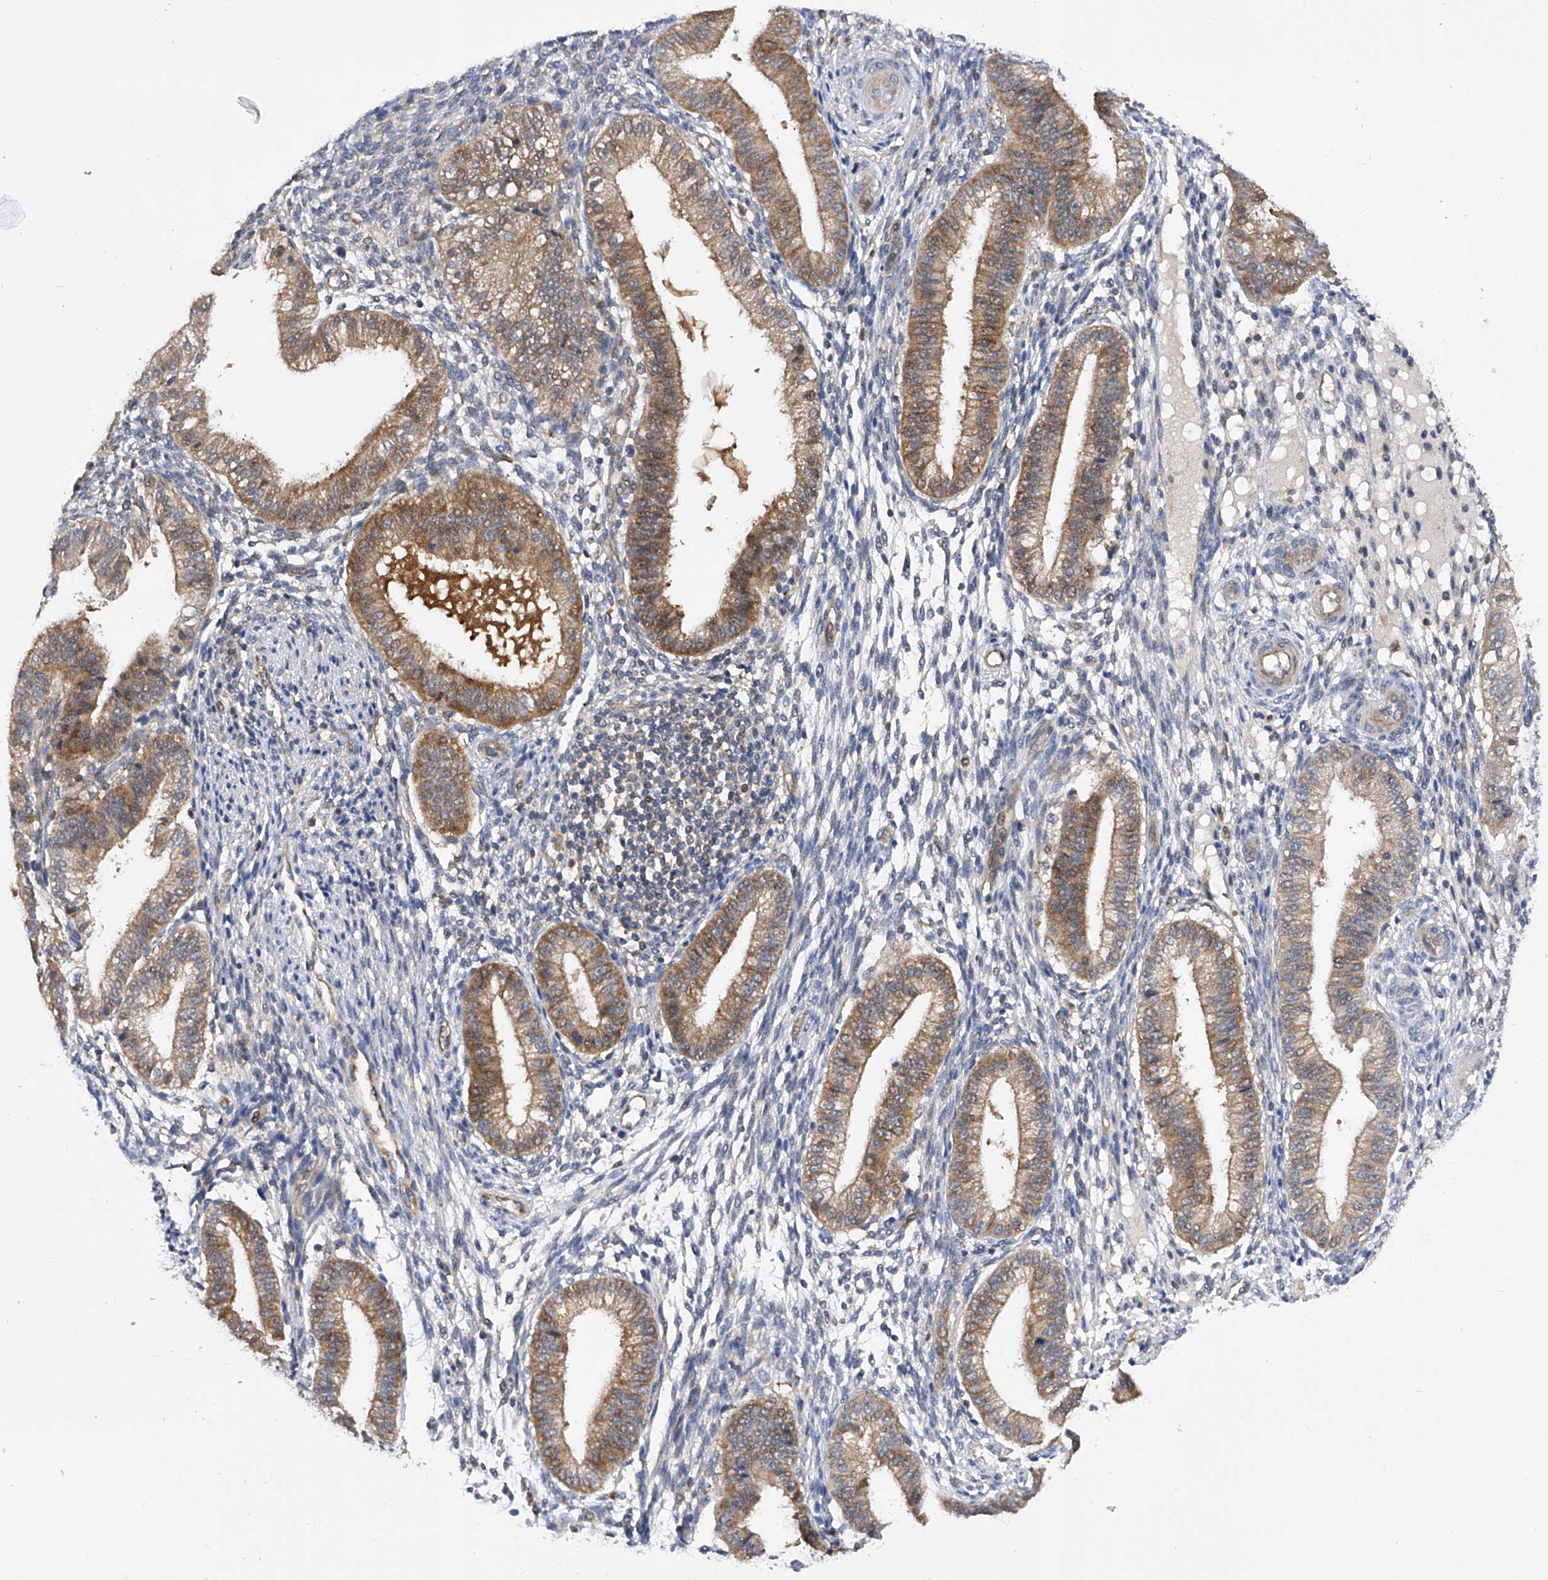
{"staining": {"intensity": "weak", "quantity": "<25%", "location": "cytoplasmic/membranous"}, "tissue": "endometrium", "cell_type": "Cells in endometrial stroma", "image_type": "normal", "snomed": [{"axis": "morphology", "description": "Normal tissue, NOS"}, {"axis": "topography", "description": "Endometrium"}], "caption": "The immunohistochemistry (IHC) histopathology image has no significant positivity in cells in endometrial stroma of endometrium. The staining is performed using DAB (3,3'-diaminobenzidine) brown chromogen with nuclei counter-stained in using hematoxylin.", "gene": "SPATA20", "patient": {"sex": "female", "age": 39}}